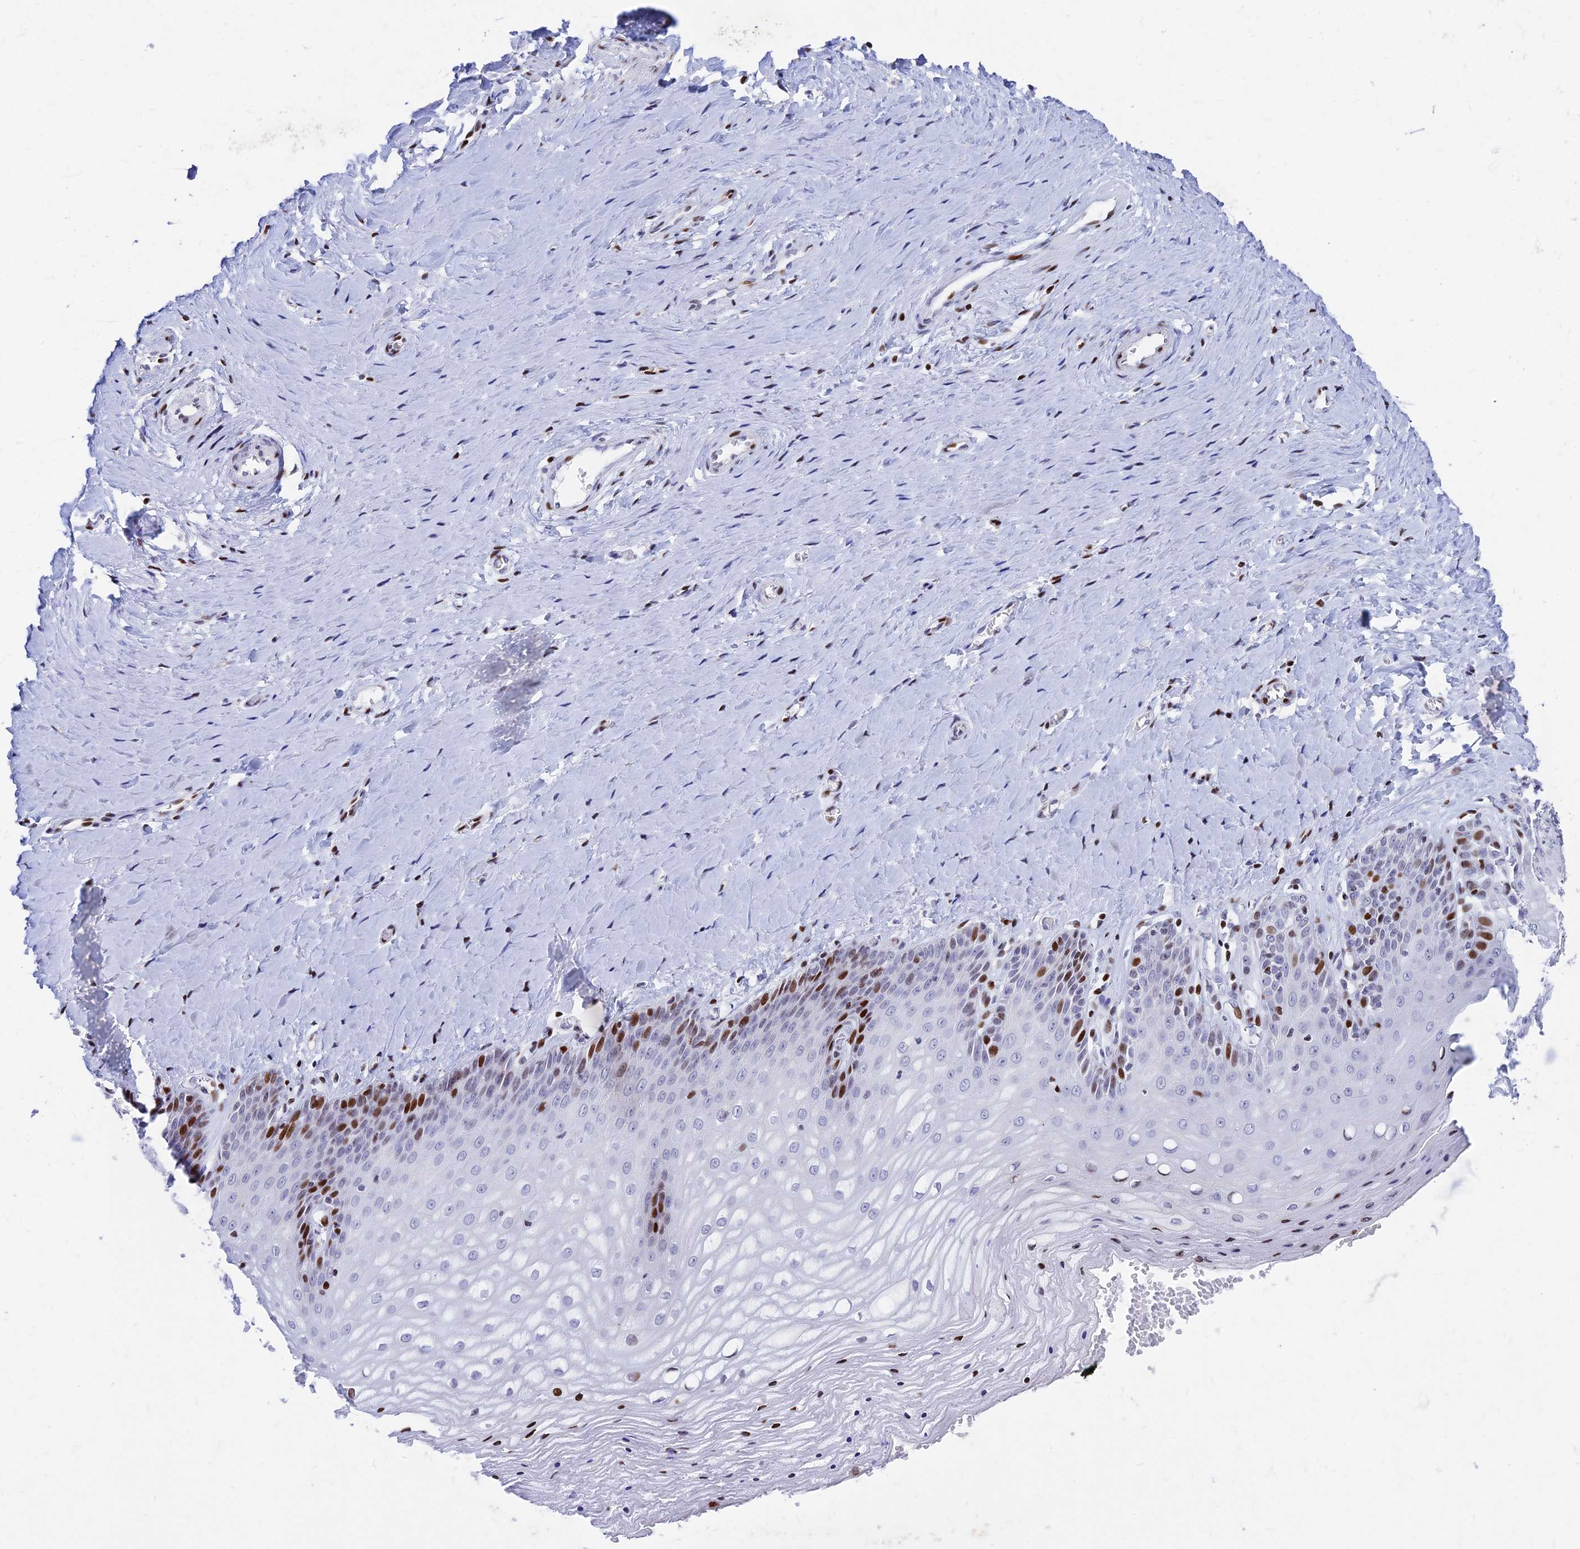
{"staining": {"intensity": "strong", "quantity": "25%-75%", "location": "nuclear"}, "tissue": "vagina", "cell_type": "Squamous epithelial cells", "image_type": "normal", "snomed": [{"axis": "morphology", "description": "Normal tissue, NOS"}, {"axis": "topography", "description": "Vagina"}], "caption": "This micrograph shows benign vagina stained with IHC to label a protein in brown. The nuclear of squamous epithelial cells show strong positivity for the protein. Nuclei are counter-stained blue.", "gene": "PRPS1", "patient": {"sex": "female", "age": 65}}